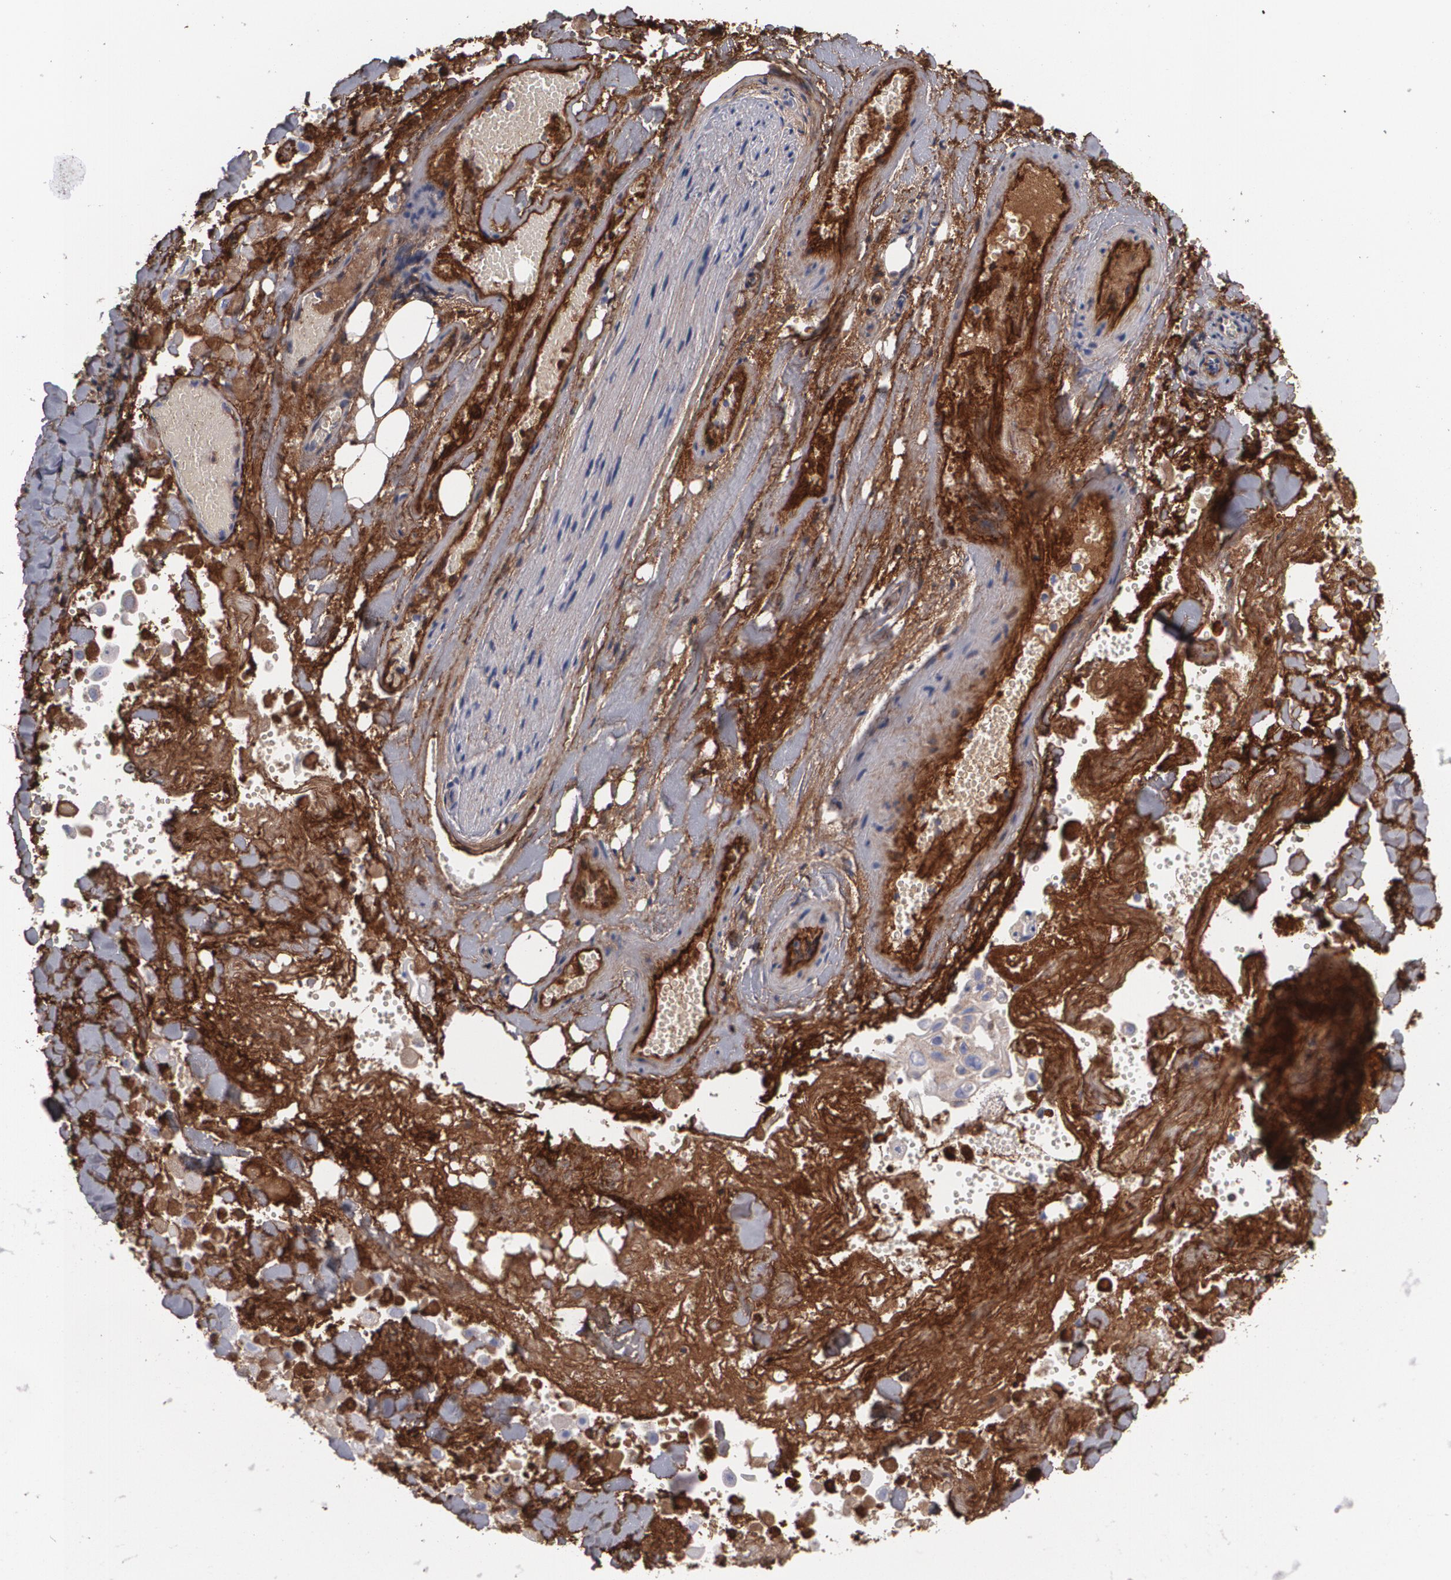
{"staining": {"intensity": "moderate", "quantity": "25%-75%", "location": "cytoplasmic/membranous"}, "tissue": "lung cancer", "cell_type": "Tumor cells", "image_type": "cancer", "snomed": [{"axis": "morphology", "description": "Adenocarcinoma, NOS"}, {"axis": "topography", "description": "Lung"}], "caption": "Immunohistochemical staining of human lung cancer (adenocarcinoma) reveals medium levels of moderate cytoplasmic/membranous protein staining in approximately 25%-75% of tumor cells. The staining was performed using DAB (3,3'-diaminobenzidine), with brown indicating positive protein expression. Nuclei are stained blue with hematoxylin.", "gene": "FBLN1", "patient": {"sex": "male", "age": 60}}